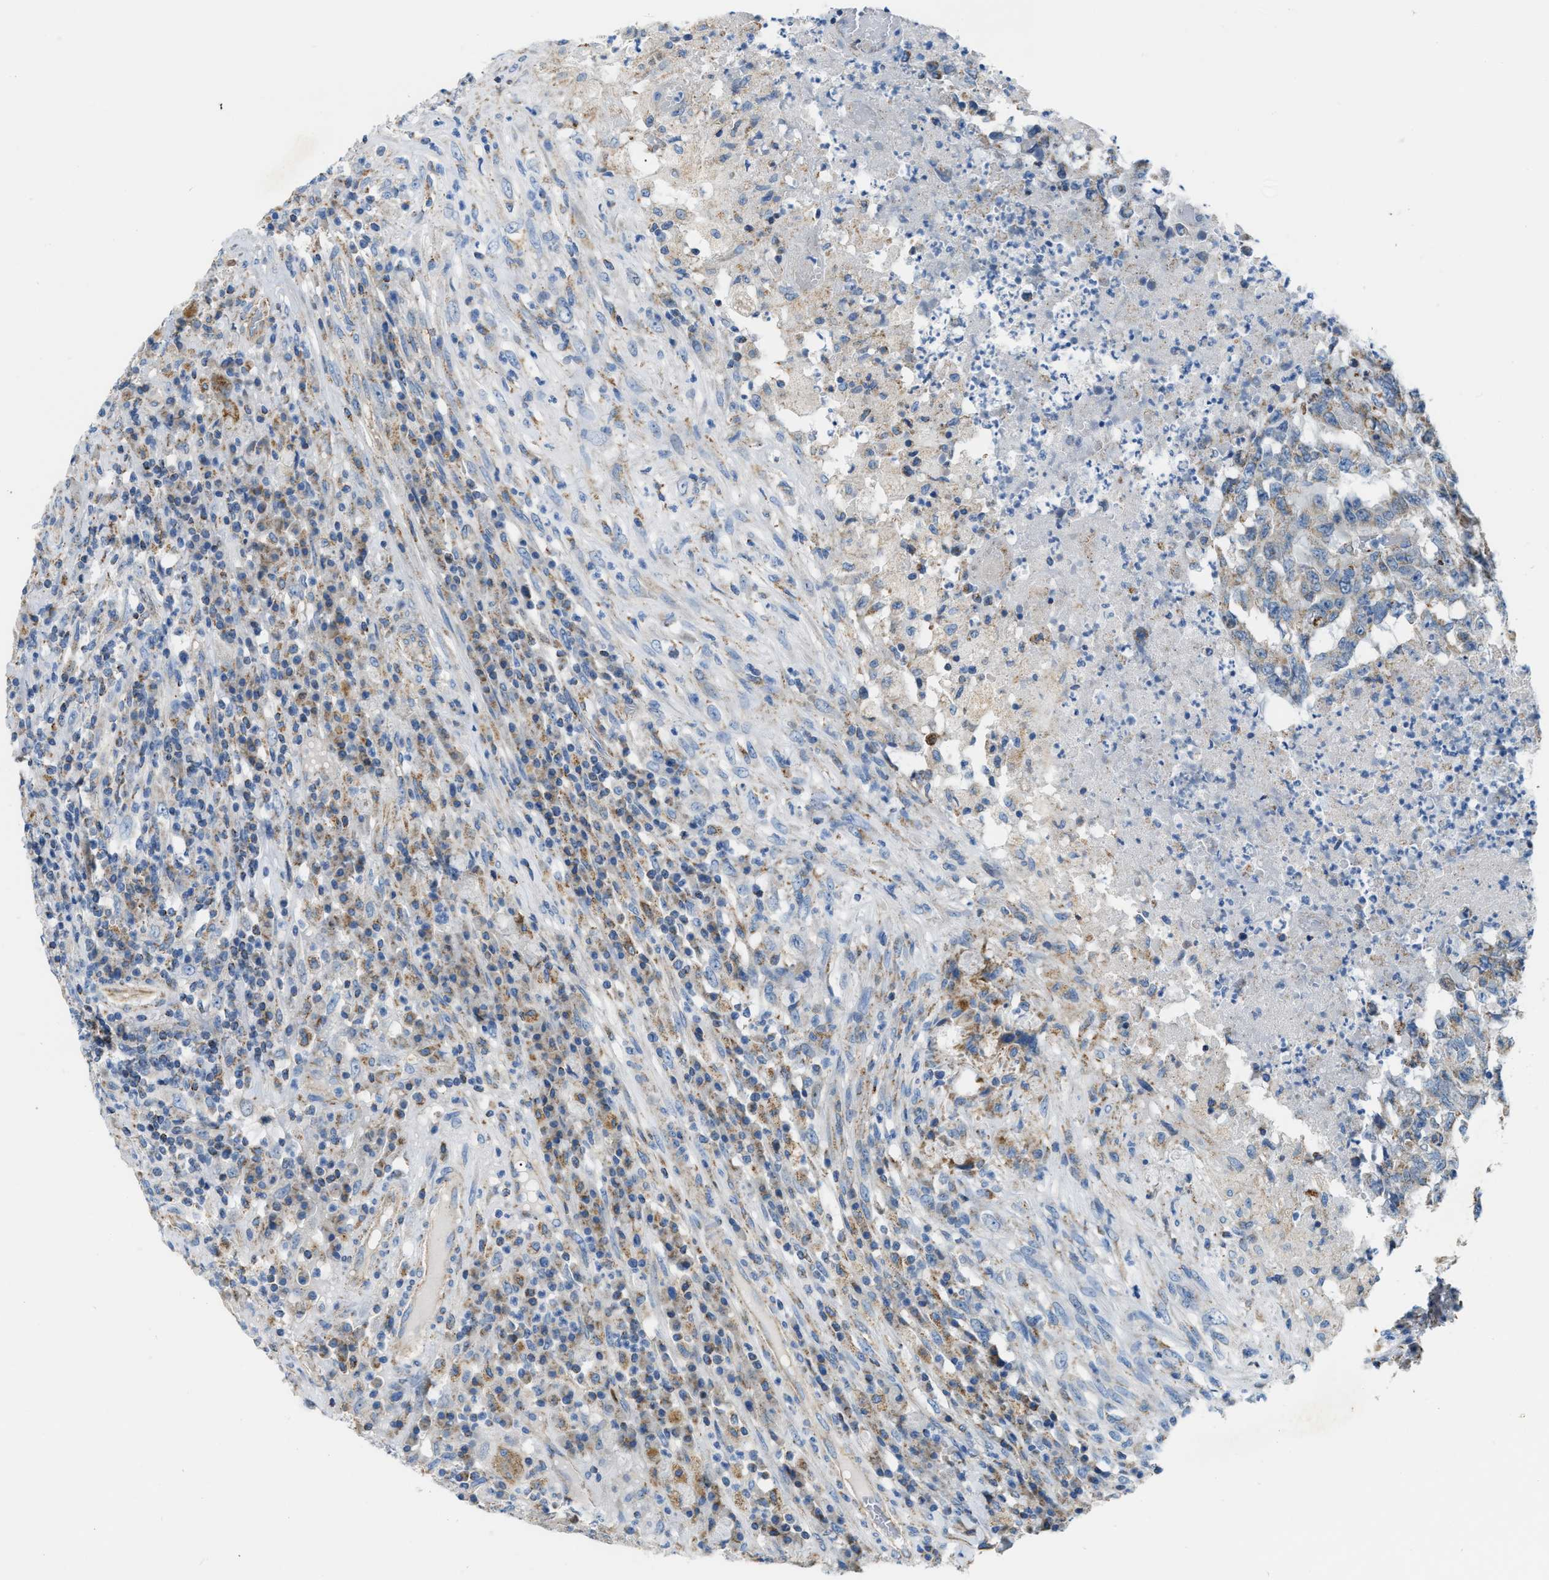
{"staining": {"intensity": "weak", "quantity": "<25%", "location": "cytoplasmic/membranous"}, "tissue": "testis cancer", "cell_type": "Tumor cells", "image_type": "cancer", "snomed": [{"axis": "morphology", "description": "Necrosis, NOS"}, {"axis": "morphology", "description": "Carcinoma, Embryonal, NOS"}, {"axis": "topography", "description": "Testis"}], "caption": "IHC of human testis cancer shows no positivity in tumor cells.", "gene": "JADE1", "patient": {"sex": "male", "age": 19}}